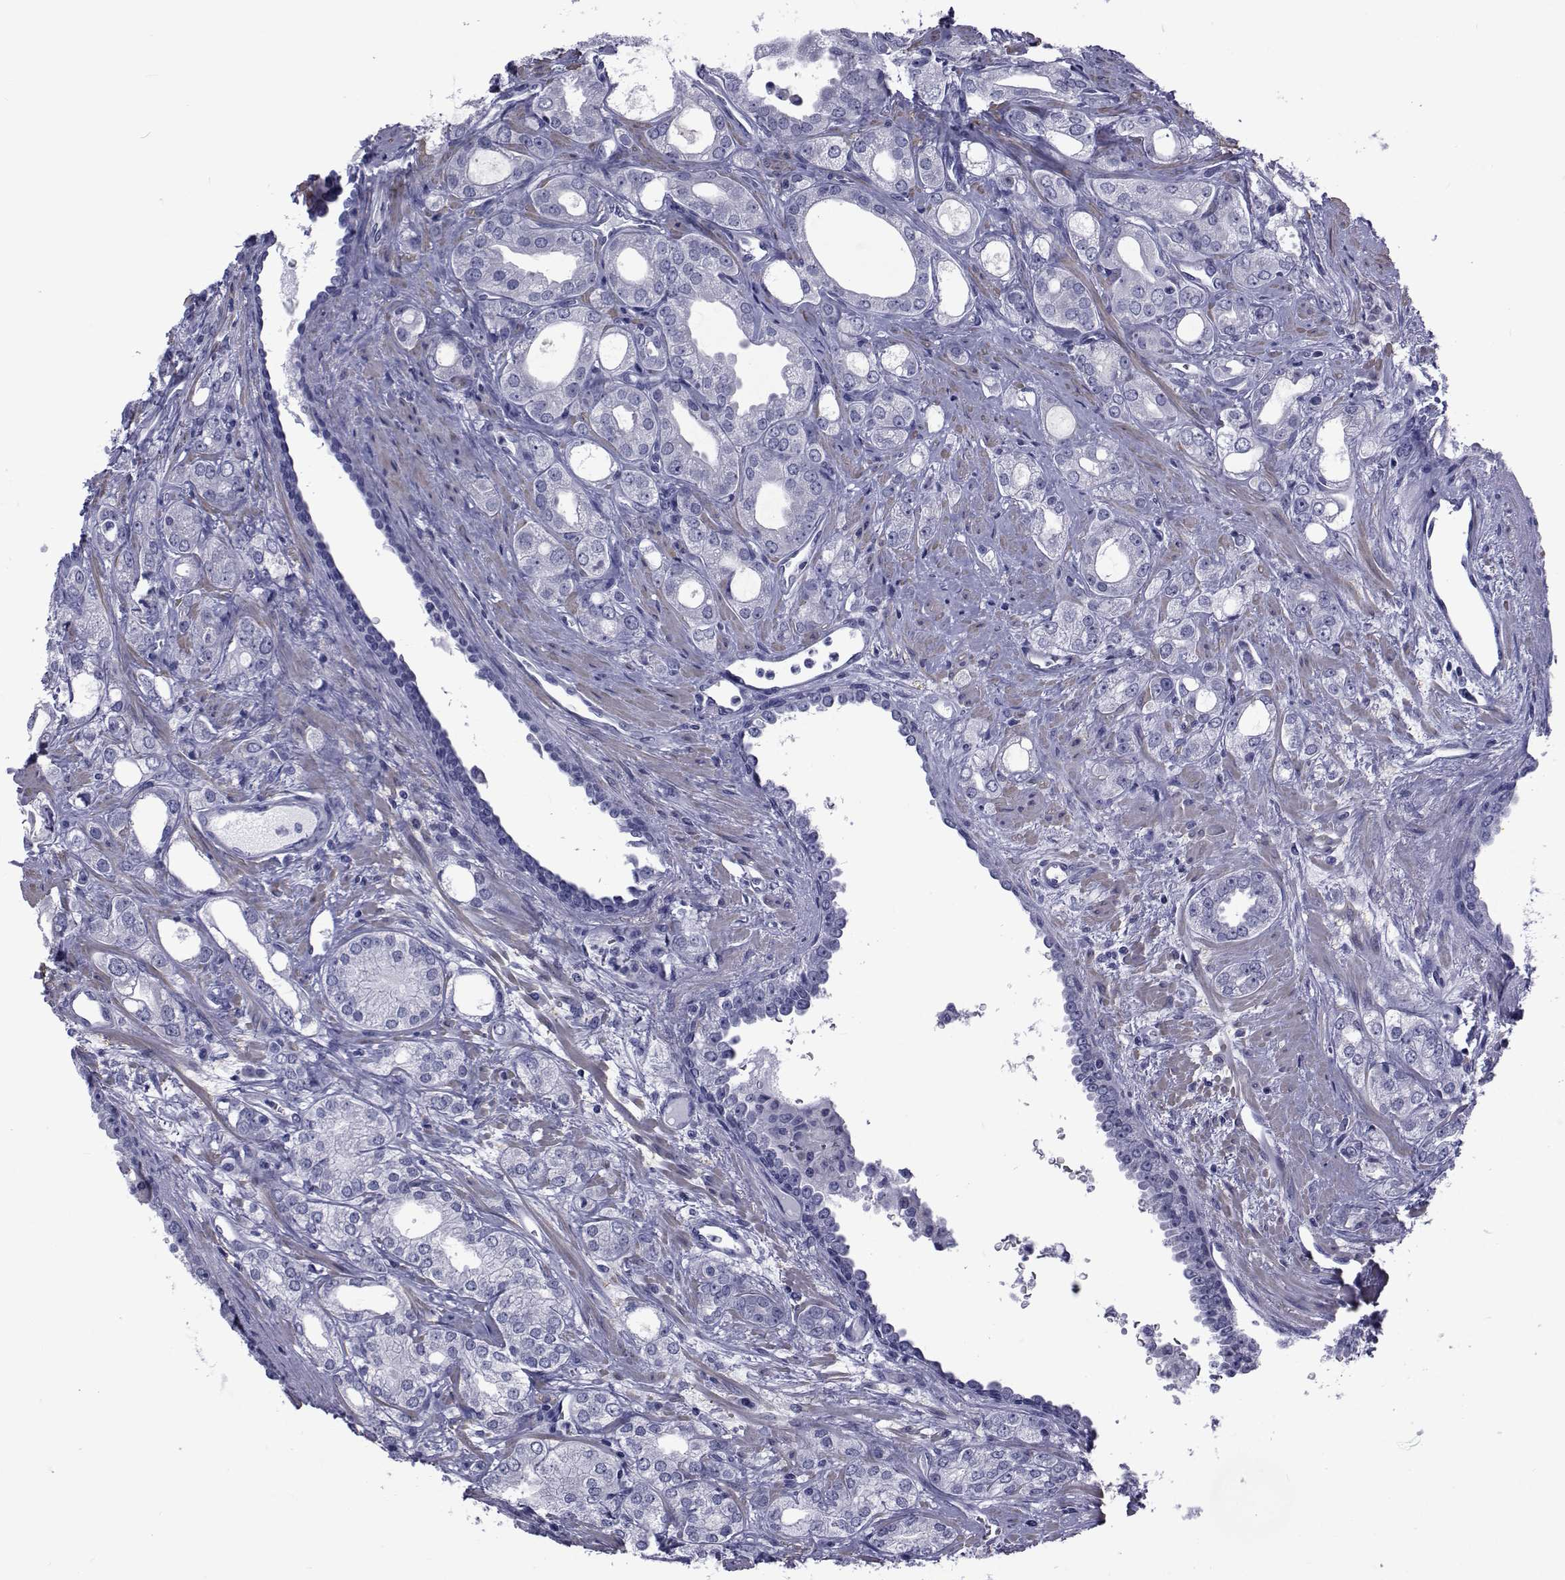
{"staining": {"intensity": "negative", "quantity": "none", "location": "none"}, "tissue": "prostate cancer", "cell_type": "Tumor cells", "image_type": "cancer", "snomed": [{"axis": "morphology", "description": "Adenocarcinoma, NOS"}, {"axis": "morphology", "description": "Adenocarcinoma, High grade"}, {"axis": "topography", "description": "Prostate"}], "caption": "DAB (3,3'-diaminobenzidine) immunohistochemical staining of human prostate cancer shows no significant expression in tumor cells.", "gene": "GKAP1", "patient": {"sex": "male", "age": 70}}